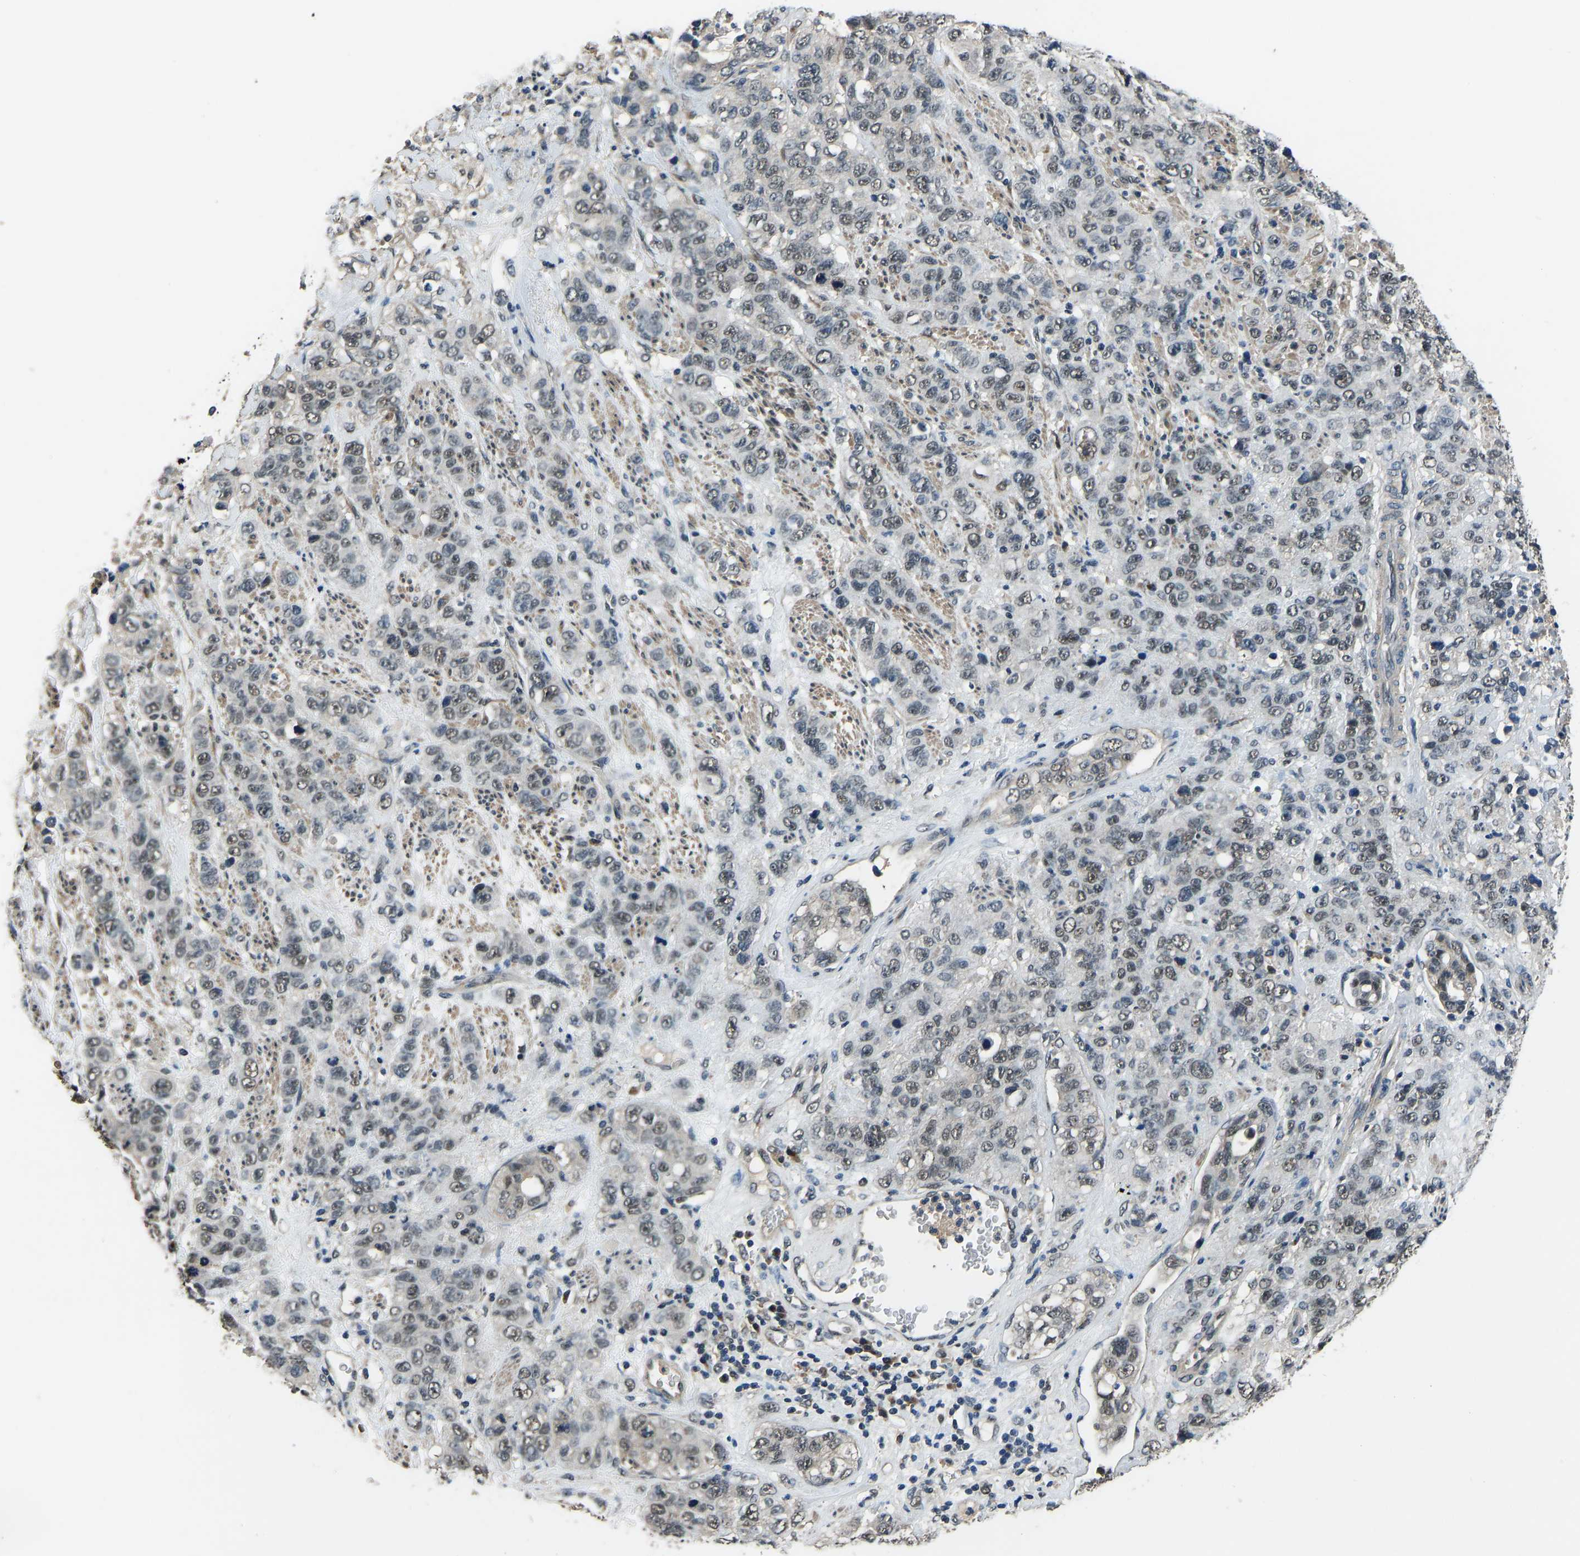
{"staining": {"intensity": "weak", "quantity": ">75%", "location": "nuclear"}, "tissue": "stomach cancer", "cell_type": "Tumor cells", "image_type": "cancer", "snomed": [{"axis": "morphology", "description": "Adenocarcinoma, NOS"}, {"axis": "topography", "description": "Stomach"}], "caption": "Immunohistochemical staining of human stomach cancer reveals weak nuclear protein positivity in approximately >75% of tumor cells. The protein of interest is stained brown, and the nuclei are stained in blue (DAB (3,3'-diaminobenzidine) IHC with brightfield microscopy, high magnification).", "gene": "TOX4", "patient": {"sex": "male", "age": 48}}